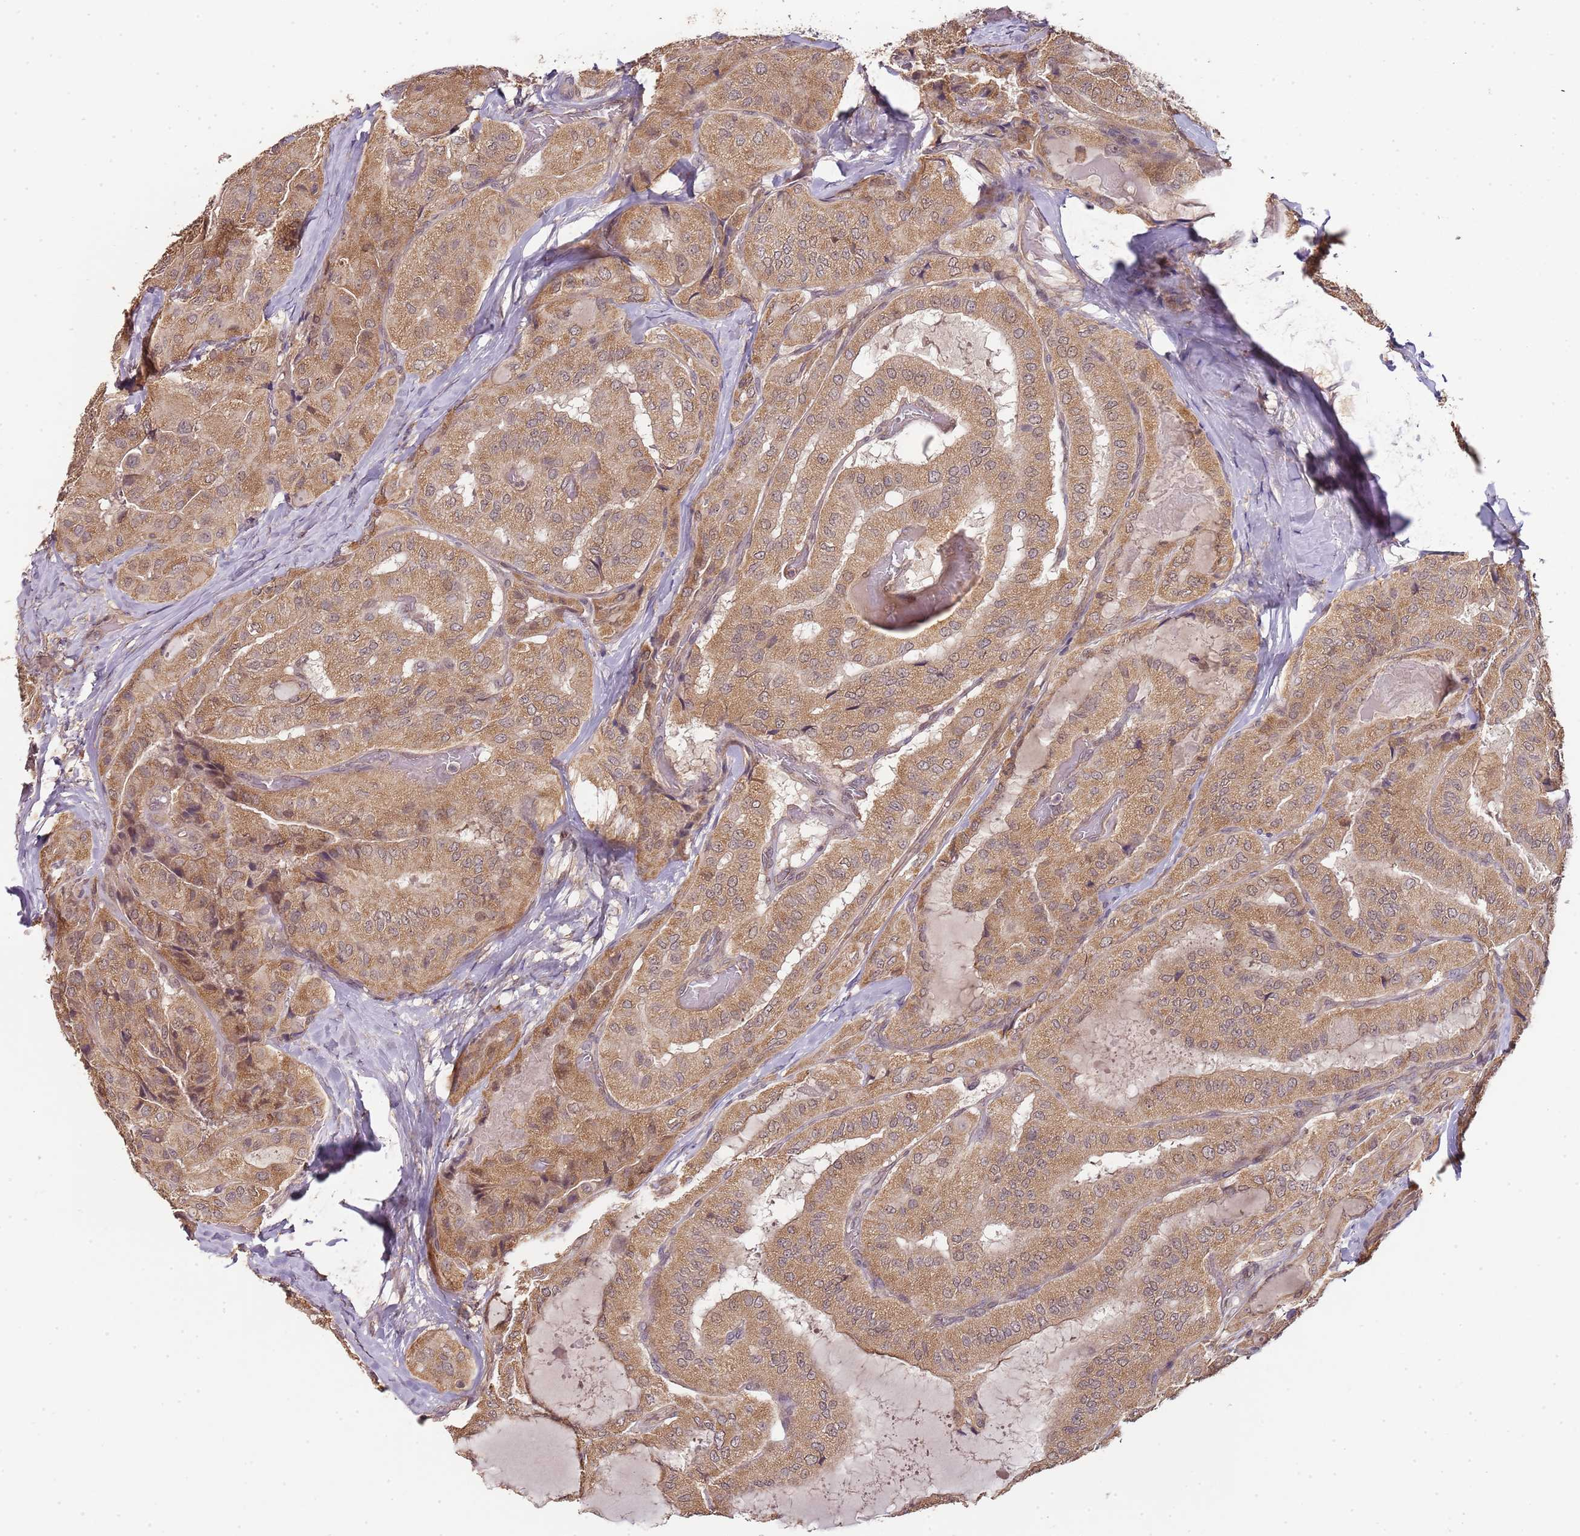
{"staining": {"intensity": "moderate", "quantity": ">75%", "location": "cytoplasmic/membranous,nuclear"}, "tissue": "thyroid cancer", "cell_type": "Tumor cells", "image_type": "cancer", "snomed": [{"axis": "morphology", "description": "Normal tissue, NOS"}, {"axis": "morphology", "description": "Papillary adenocarcinoma, NOS"}, {"axis": "topography", "description": "Thyroid gland"}], "caption": "The histopathology image displays a brown stain indicating the presence of a protein in the cytoplasmic/membranous and nuclear of tumor cells in thyroid papillary adenocarcinoma. The staining is performed using DAB (3,3'-diaminobenzidine) brown chromogen to label protein expression. The nuclei are counter-stained blue using hematoxylin.", "gene": "LIN37", "patient": {"sex": "female", "age": 59}}